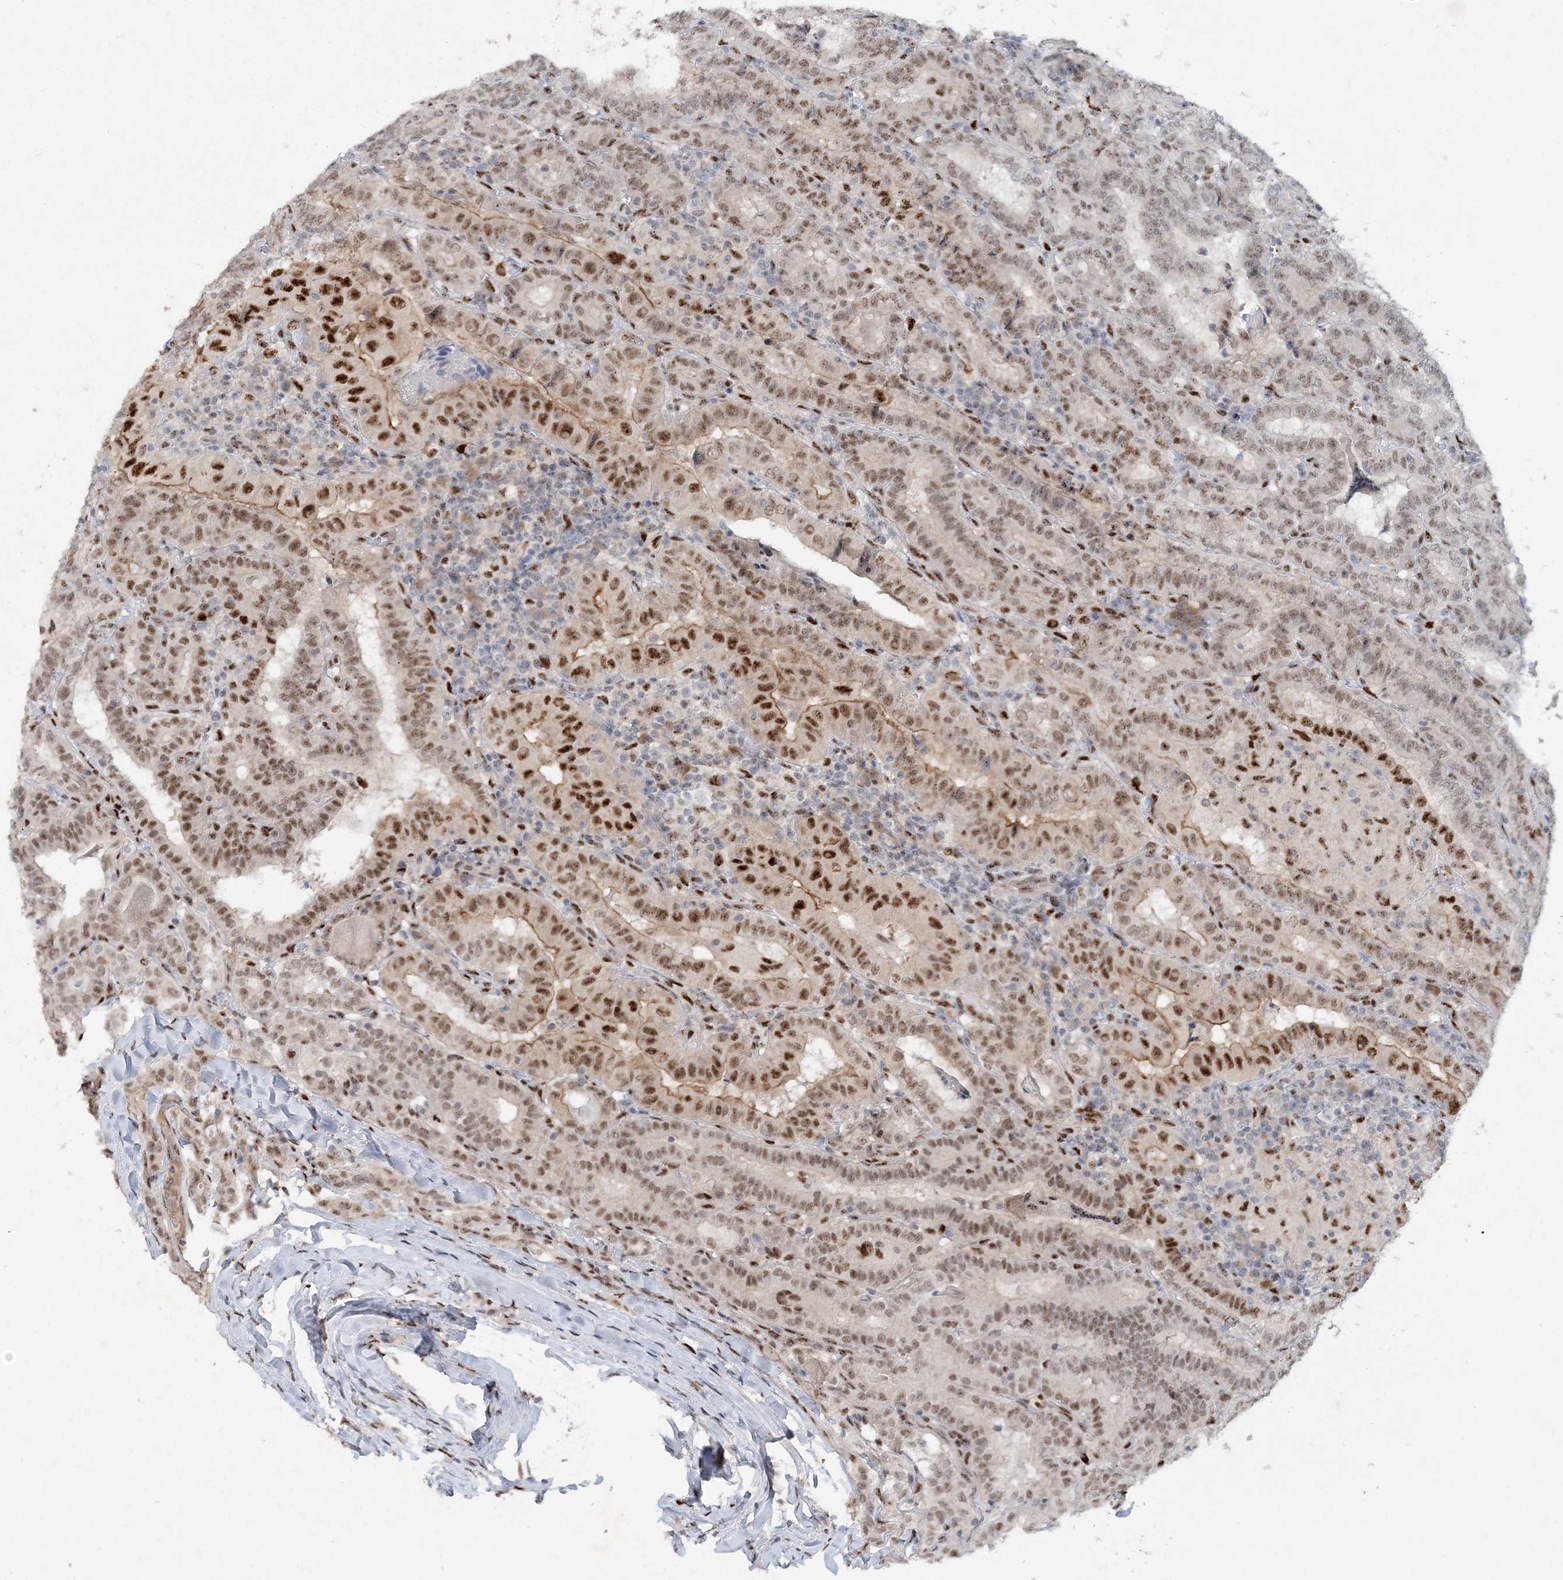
{"staining": {"intensity": "strong", "quantity": "25%-75%", "location": "cytoplasmic/membranous,nuclear"}, "tissue": "thyroid cancer", "cell_type": "Tumor cells", "image_type": "cancer", "snomed": [{"axis": "morphology", "description": "Papillary adenocarcinoma, NOS"}, {"axis": "topography", "description": "Thyroid gland"}], "caption": "Immunohistochemistry of human papillary adenocarcinoma (thyroid) exhibits high levels of strong cytoplasmic/membranous and nuclear staining in about 25%-75% of tumor cells.", "gene": "GIN1", "patient": {"sex": "female", "age": 72}}